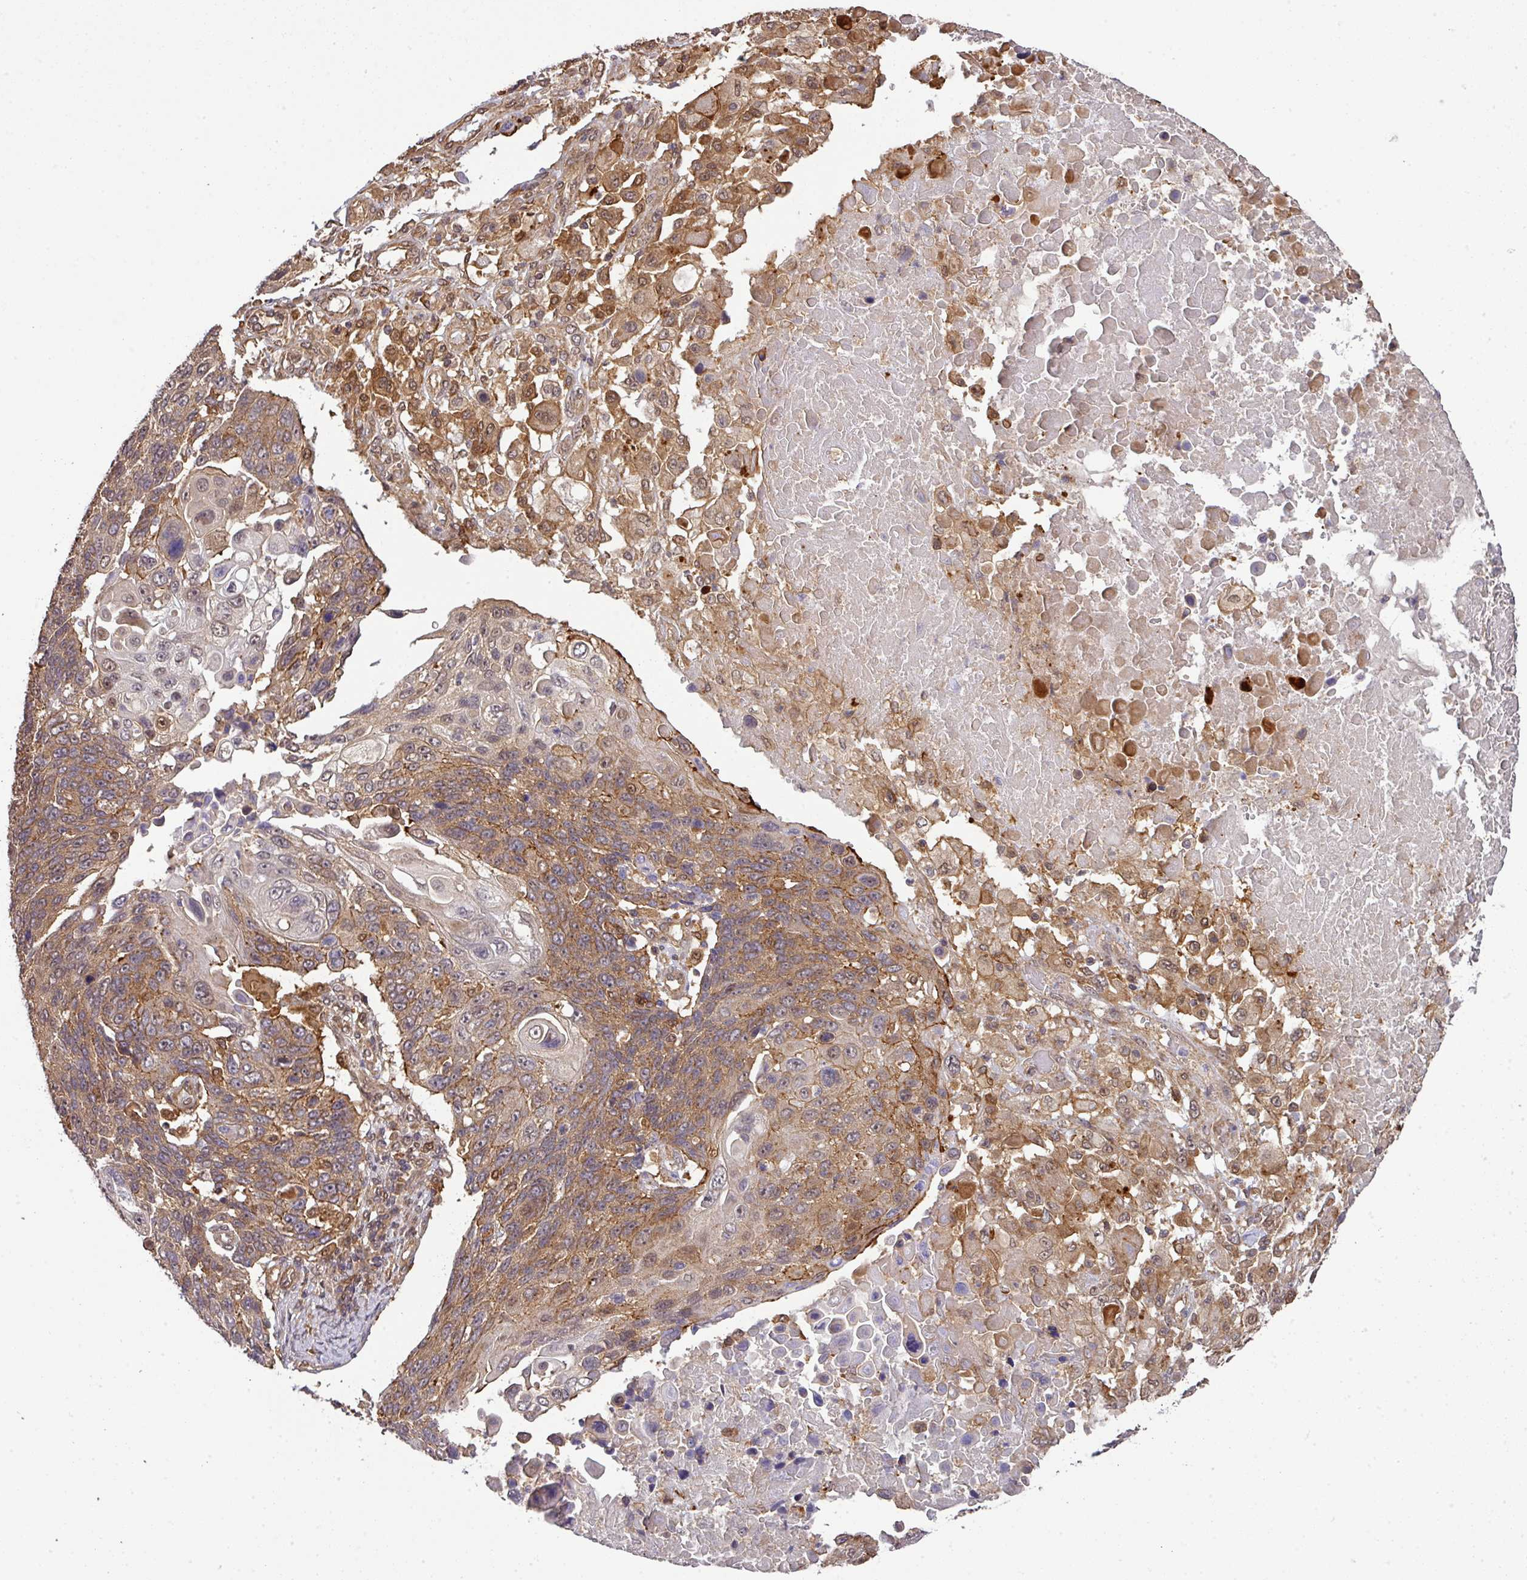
{"staining": {"intensity": "moderate", "quantity": ">75%", "location": "cytoplasmic/membranous,nuclear"}, "tissue": "lung cancer", "cell_type": "Tumor cells", "image_type": "cancer", "snomed": [{"axis": "morphology", "description": "Squamous cell carcinoma, NOS"}, {"axis": "topography", "description": "Lung"}], "caption": "Tumor cells show medium levels of moderate cytoplasmic/membranous and nuclear staining in approximately >75% of cells in human squamous cell carcinoma (lung).", "gene": "ARPIN", "patient": {"sex": "male", "age": 66}}